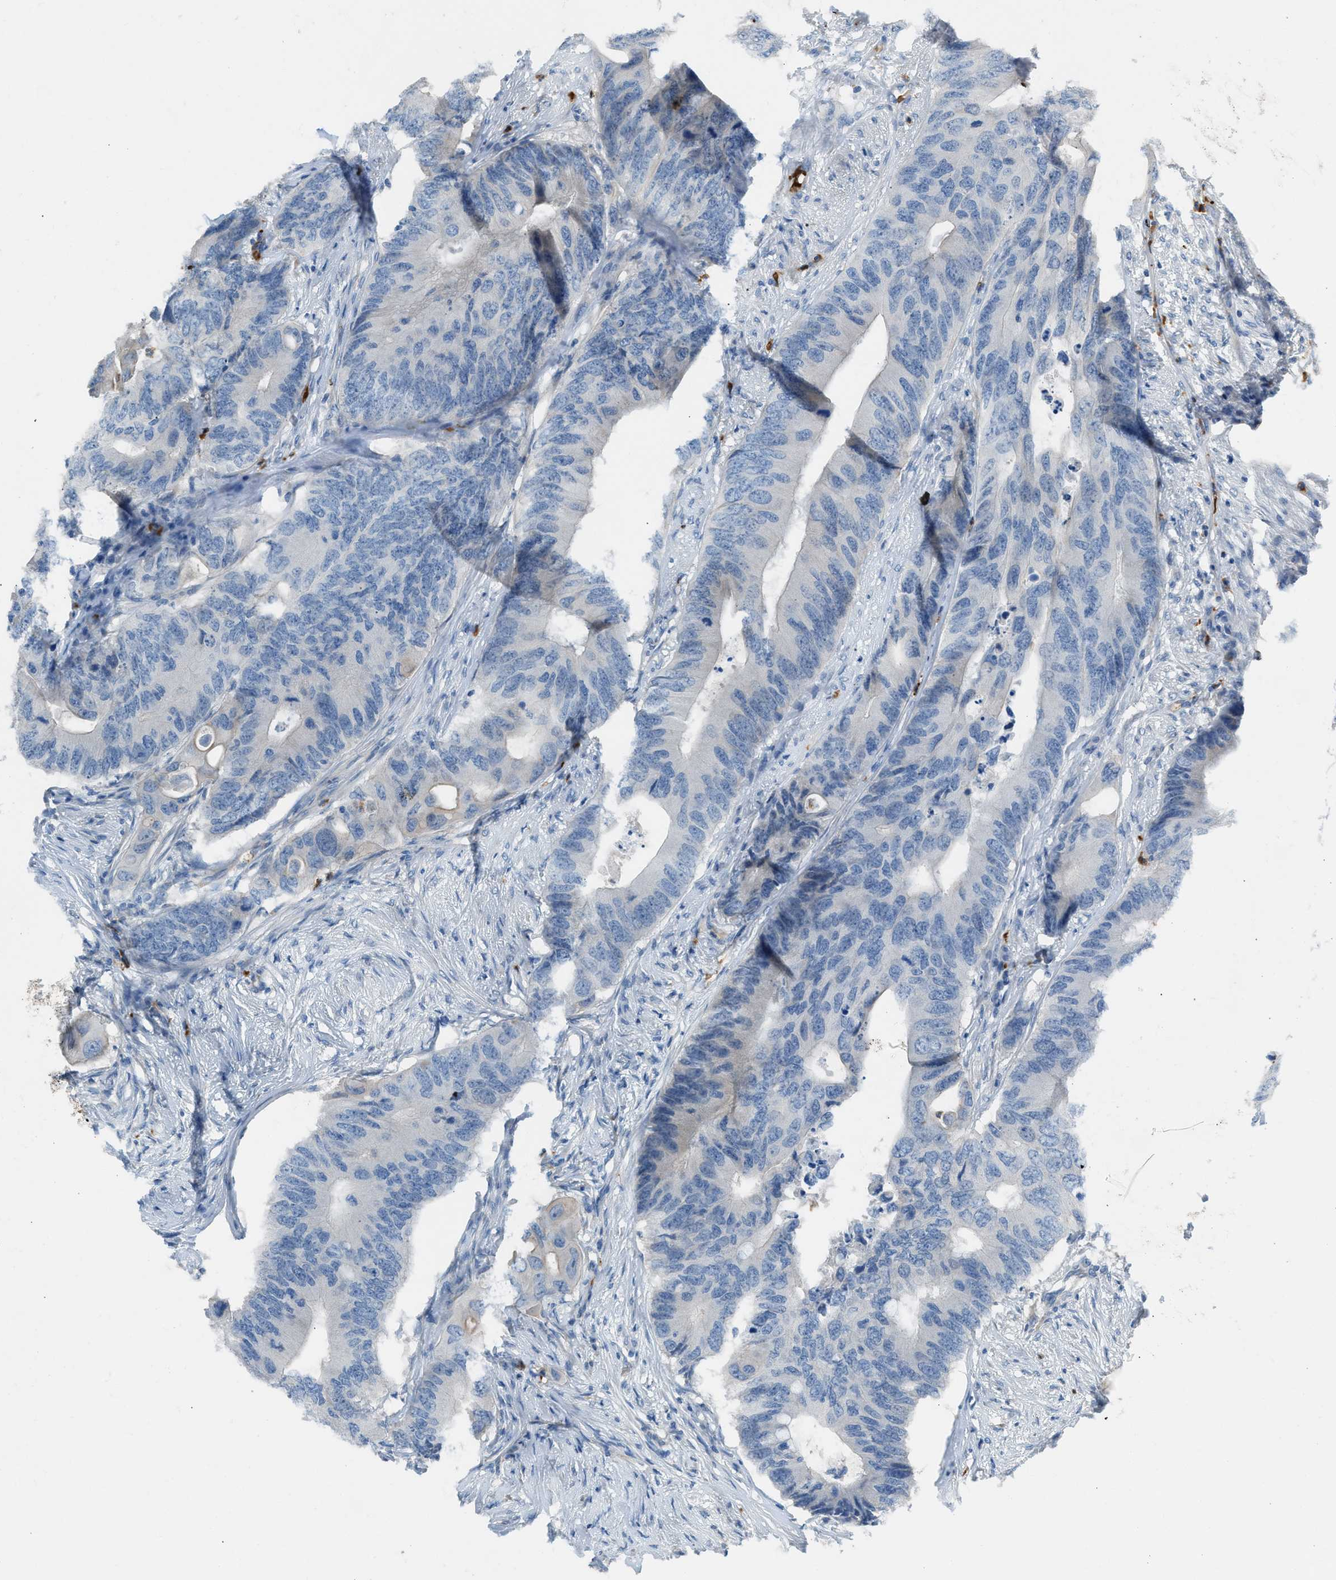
{"staining": {"intensity": "negative", "quantity": "none", "location": "none"}, "tissue": "colorectal cancer", "cell_type": "Tumor cells", "image_type": "cancer", "snomed": [{"axis": "morphology", "description": "Adenocarcinoma, NOS"}, {"axis": "topography", "description": "Colon"}], "caption": "High power microscopy histopathology image of an immunohistochemistry micrograph of colorectal cancer (adenocarcinoma), revealing no significant staining in tumor cells. Nuclei are stained in blue.", "gene": "CFAP77", "patient": {"sex": "male", "age": 71}}